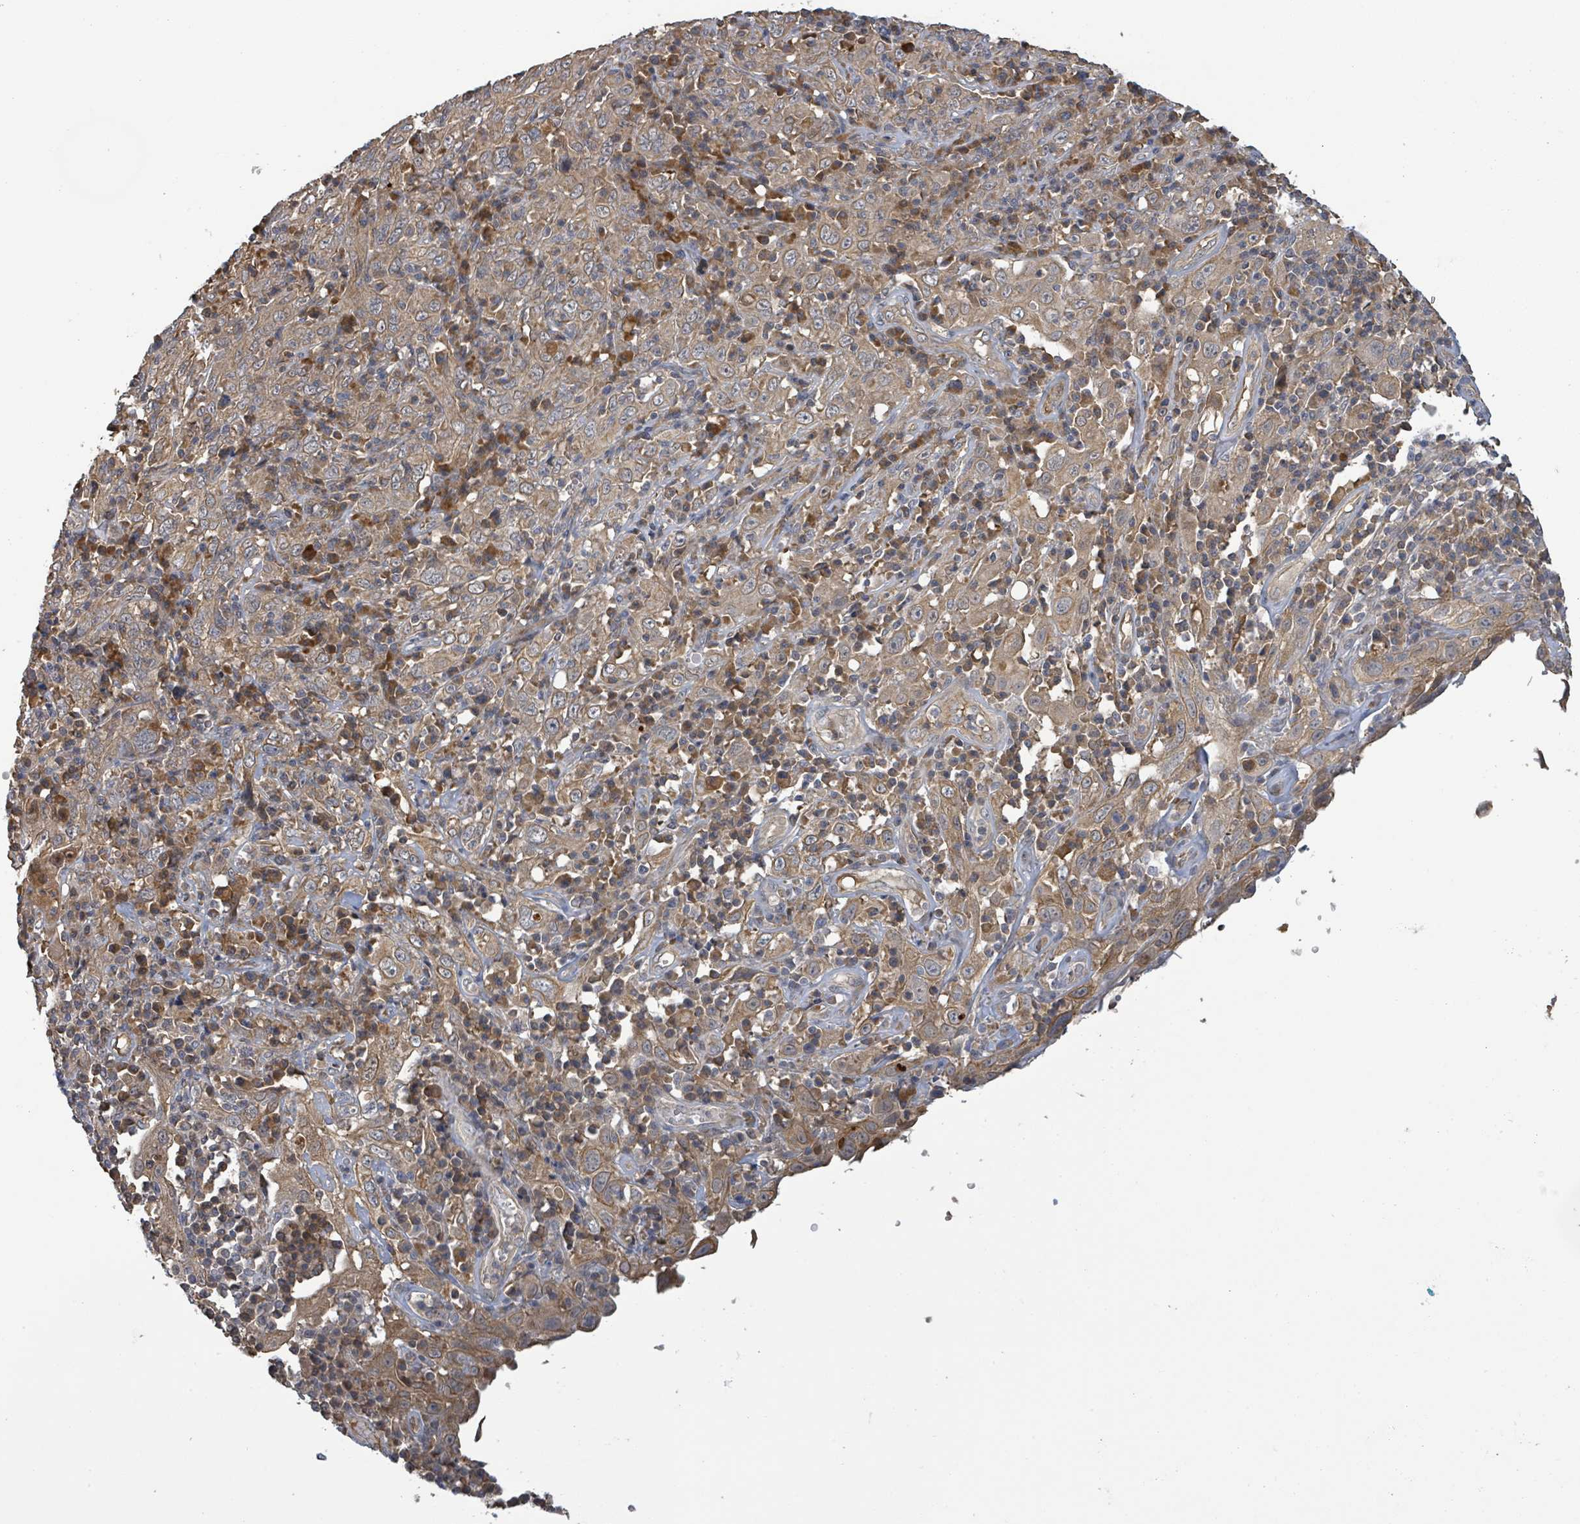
{"staining": {"intensity": "weak", "quantity": ">75%", "location": "cytoplasmic/membranous"}, "tissue": "cervical cancer", "cell_type": "Tumor cells", "image_type": "cancer", "snomed": [{"axis": "morphology", "description": "Squamous cell carcinoma, NOS"}, {"axis": "topography", "description": "Cervix"}], "caption": "Cervical cancer stained with immunohistochemistry demonstrates weak cytoplasmic/membranous positivity in about >75% of tumor cells.", "gene": "STARD4", "patient": {"sex": "female", "age": 46}}